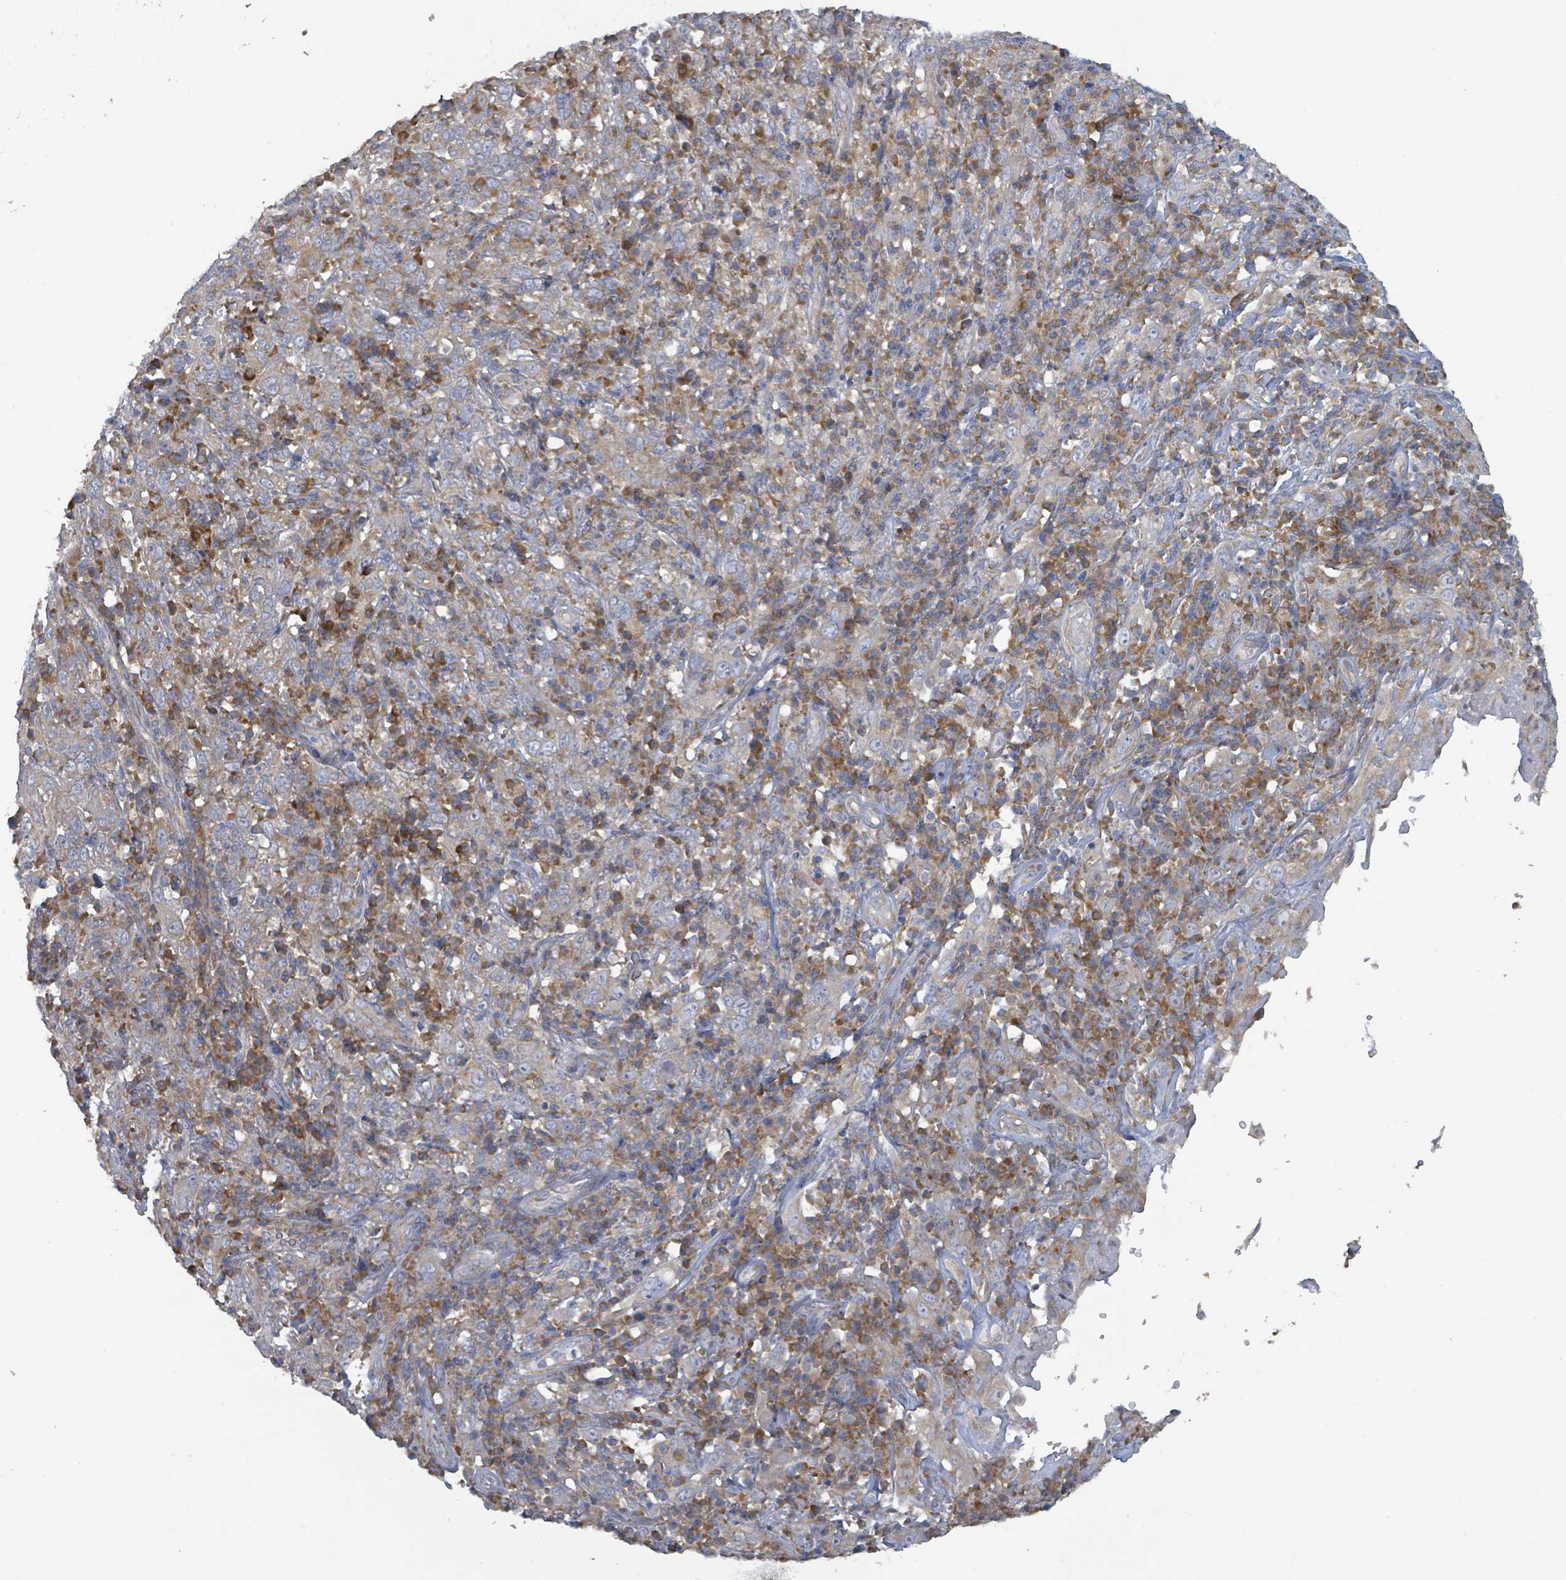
{"staining": {"intensity": "weak", "quantity": ">75%", "location": "cytoplasmic/membranous"}, "tissue": "cervical cancer", "cell_type": "Tumor cells", "image_type": "cancer", "snomed": [{"axis": "morphology", "description": "Squamous cell carcinoma, NOS"}, {"axis": "topography", "description": "Cervix"}], "caption": "Human cervical cancer stained with a protein marker demonstrates weak staining in tumor cells.", "gene": "RPL32", "patient": {"sex": "female", "age": 46}}